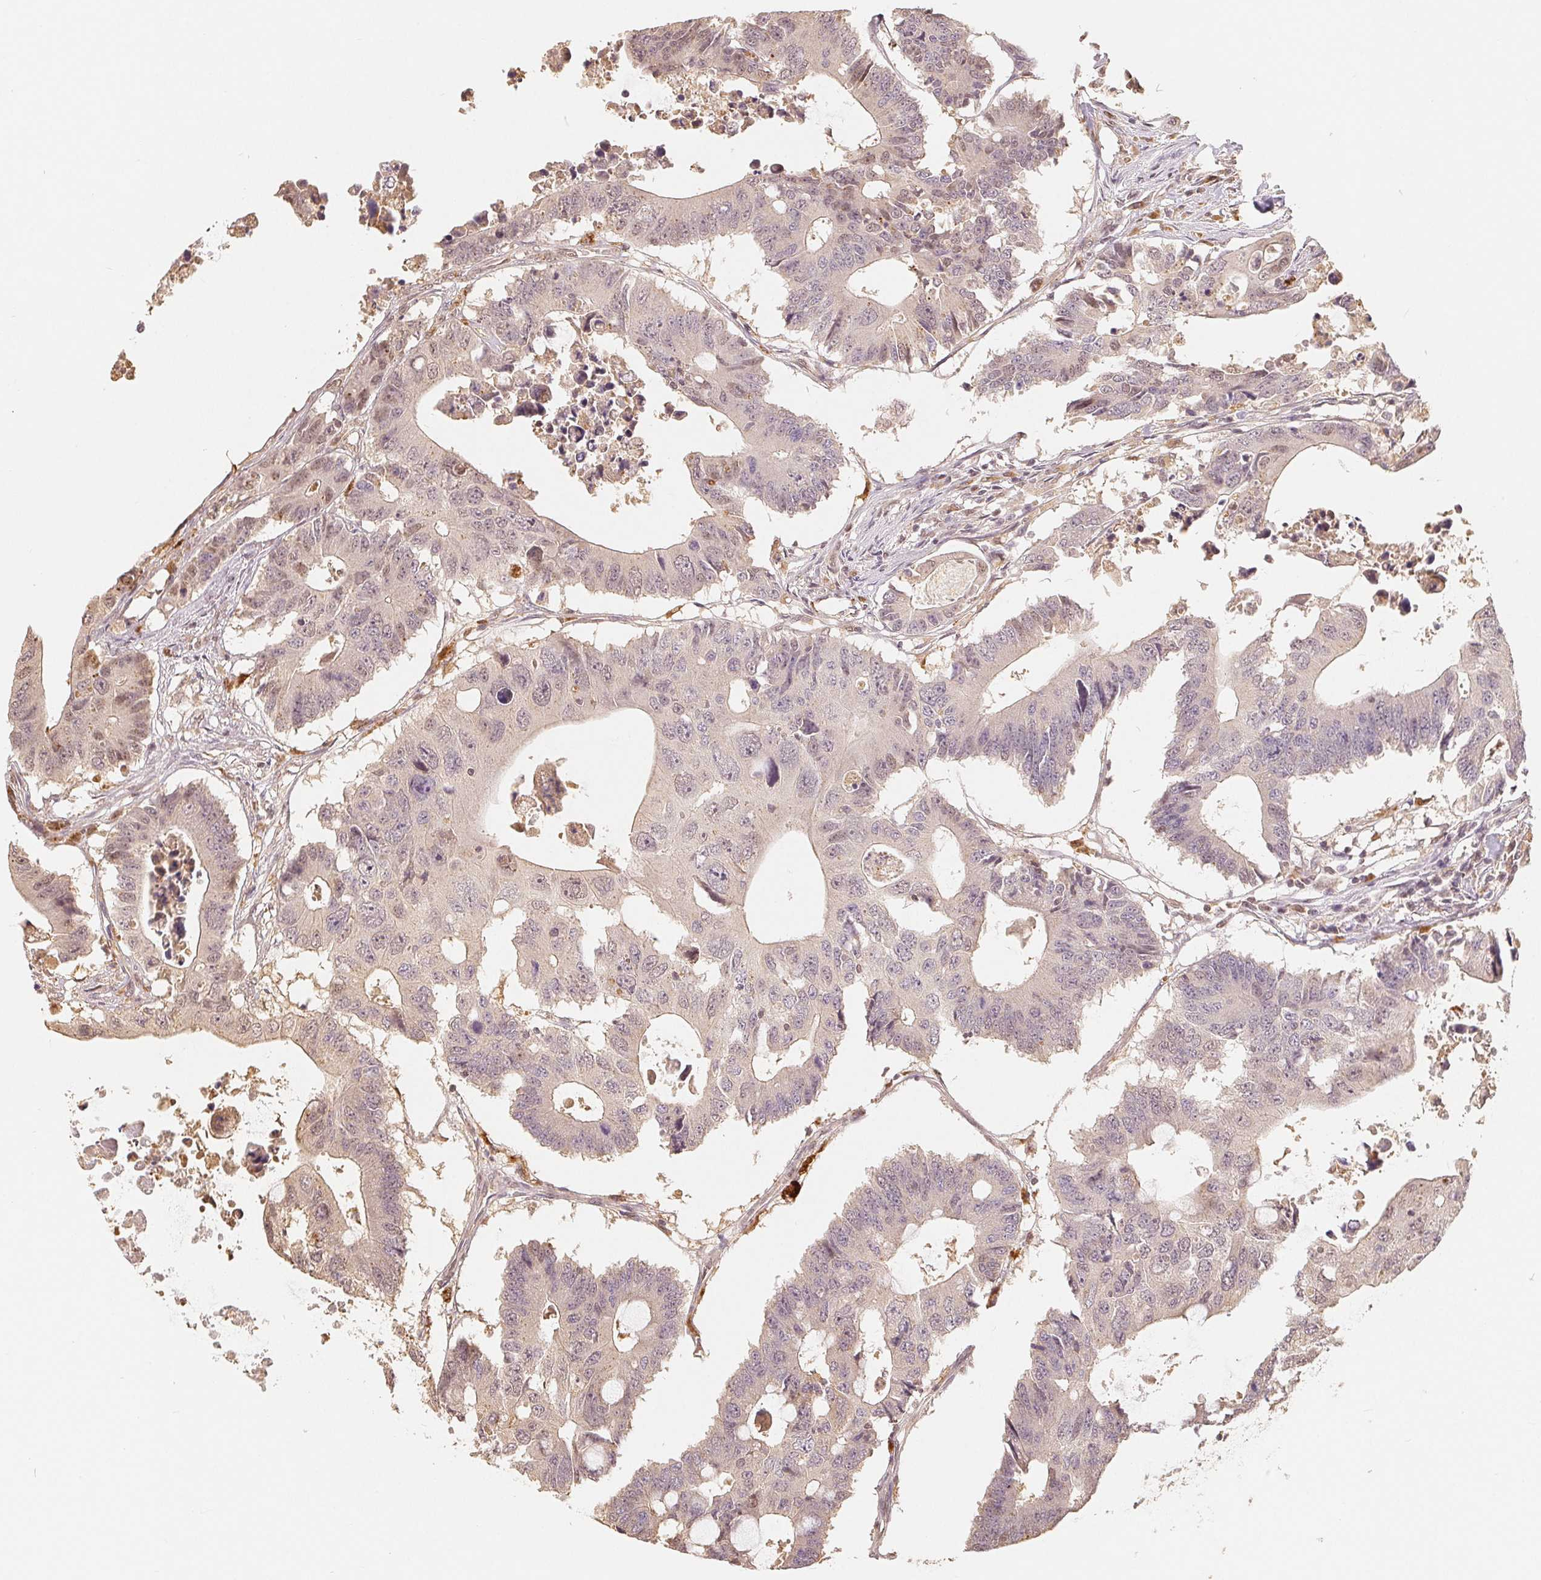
{"staining": {"intensity": "weak", "quantity": "<25%", "location": "nuclear"}, "tissue": "colorectal cancer", "cell_type": "Tumor cells", "image_type": "cancer", "snomed": [{"axis": "morphology", "description": "Adenocarcinoma, NOS"}, {"axis": "topography", "description": "Colon"}], "caption": "Immunohistochemistry (IHC) photomicrograph of neoplastic tissue: colorectal adenocarcinoma stained with DAB (3,3'-diaminobenzidine) shows no significant protein staining in tumor cells.", "gene": "GUSB", "patient": {"sex": "male", "age": 71}}